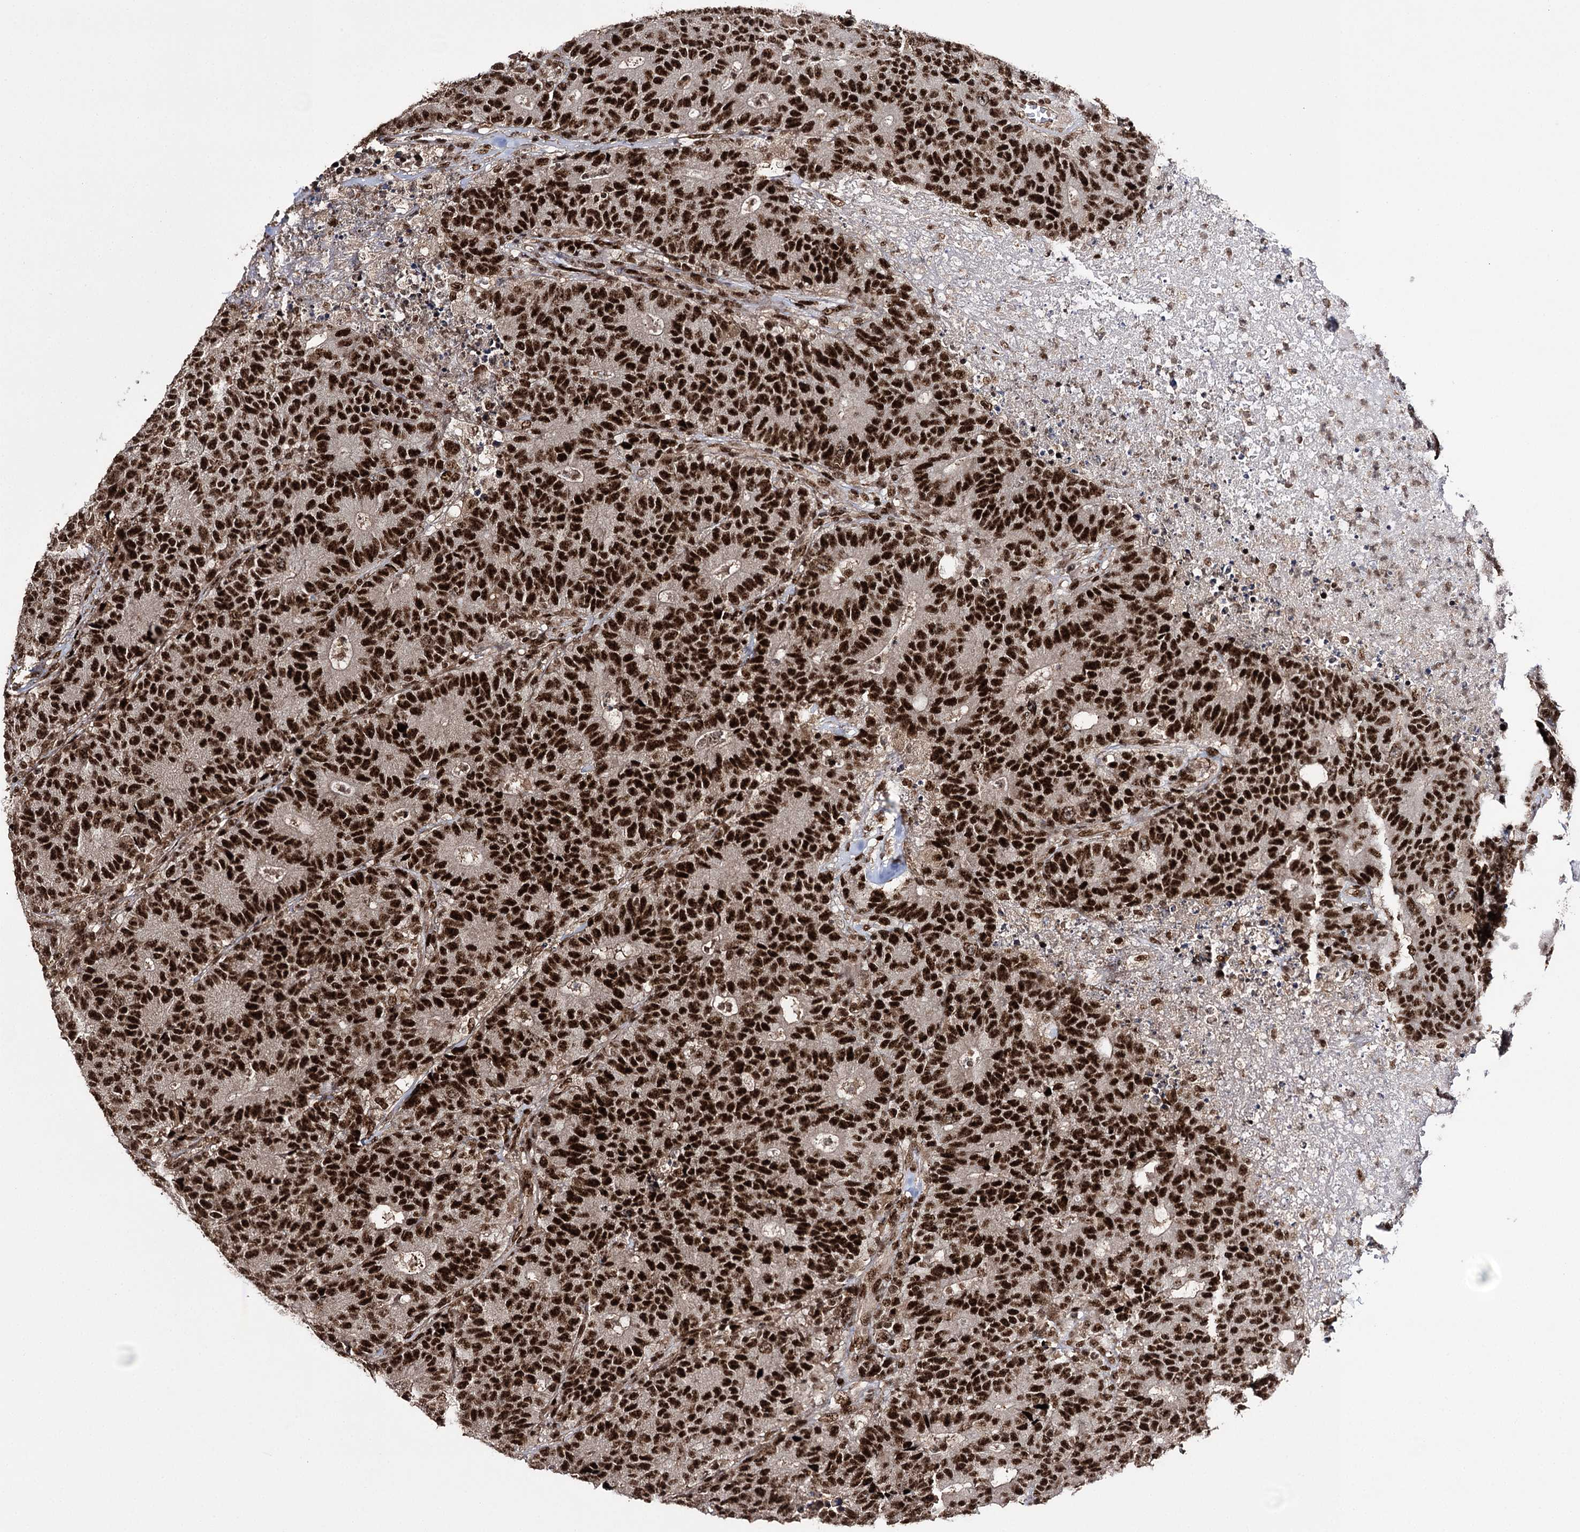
{"staining": {"intensity": "strong", "quantity": ">75%", "location": "nuclear"}, "tissue": "colorectal cancer", "cell_type": "Tumor cells", "image_type": "cancer", "snomed": [{"axis": "morphology", "description": "Adenocarcinoma, NOS"}, {"axis": "topography", "description": "Colon"}], "caption": "Strong nuclear protein positivity is seen in approximately >75% of tumor cells in adenocarcinoma (colorectal).", "gene": "PRPF40A", "patient": {"sex": "female", "age": 75}}